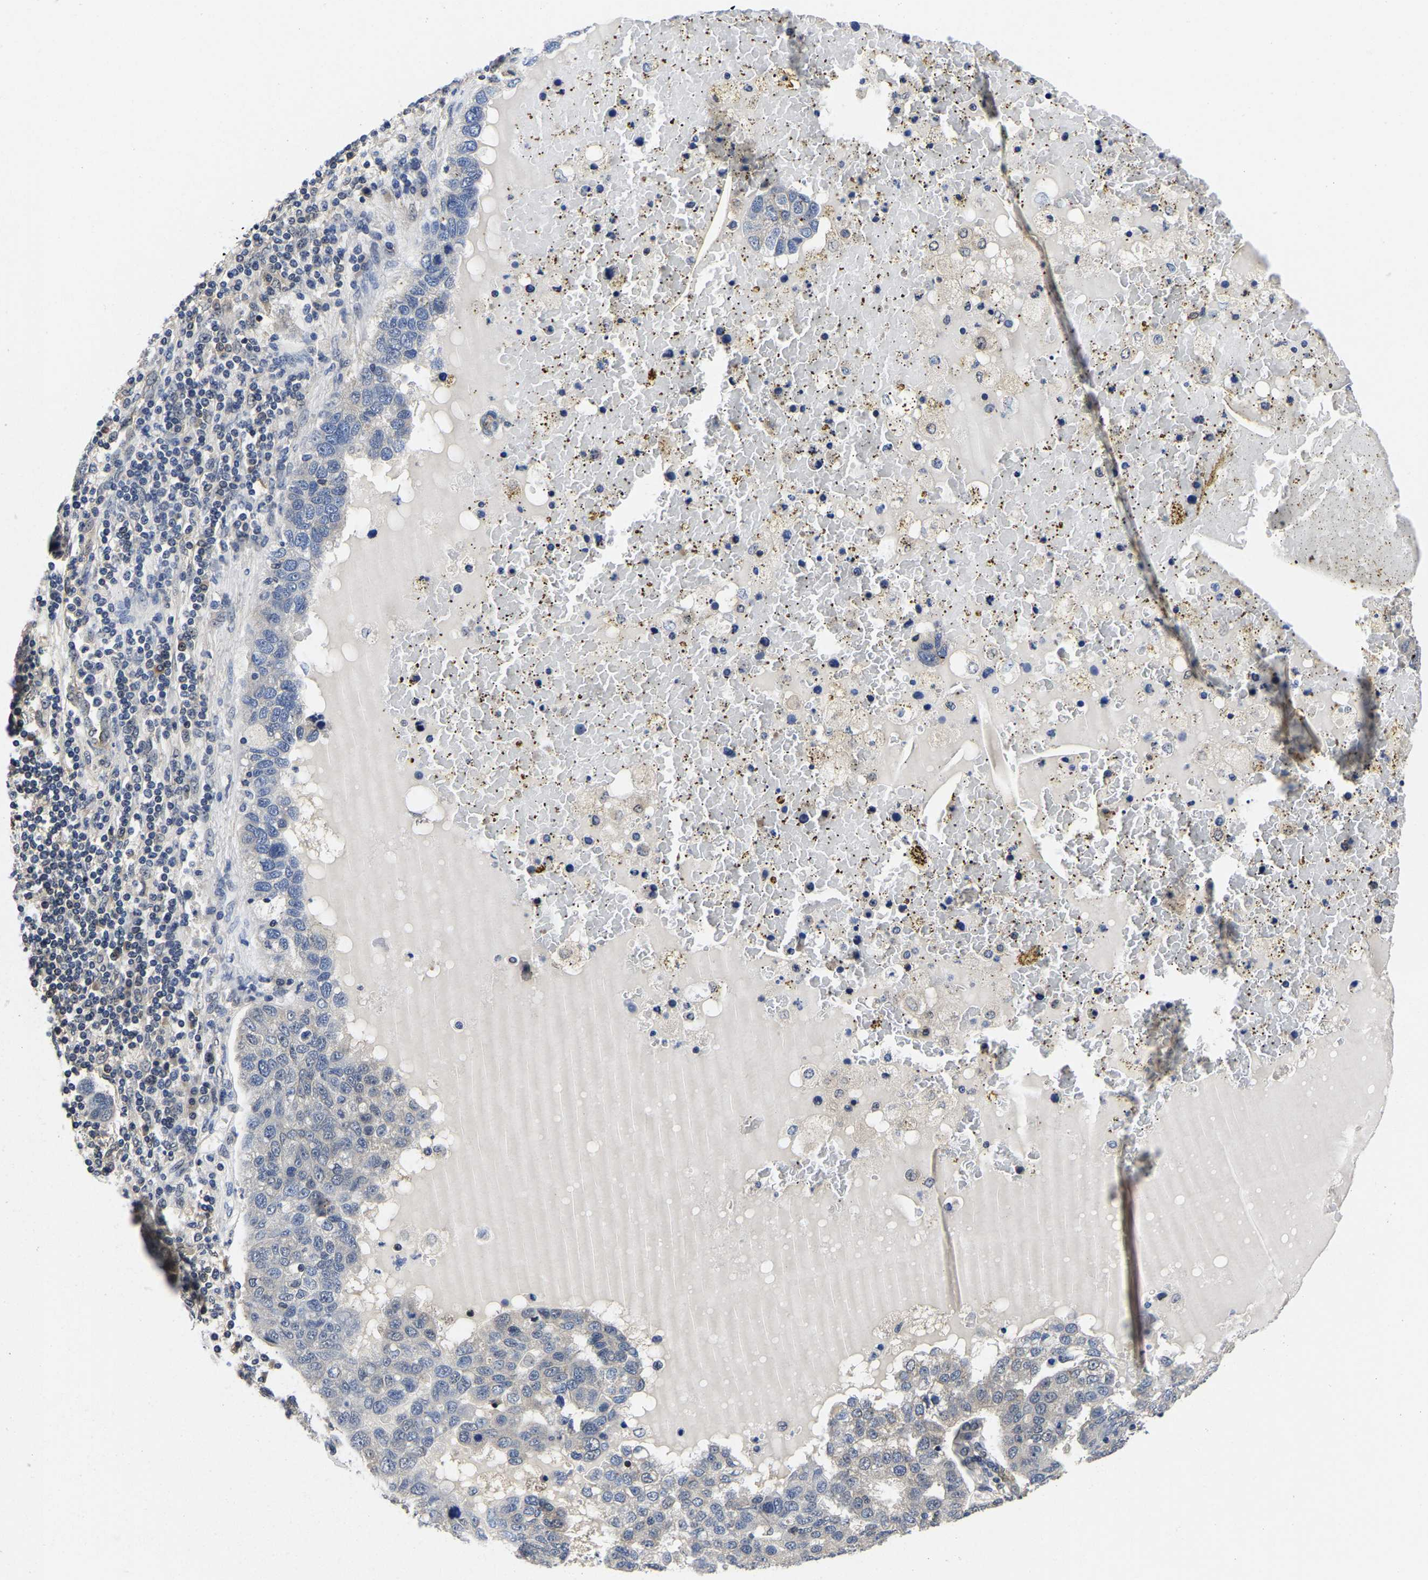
{"staining": {"intensity": "negative", "quantity": "none", "location": "none"}, "tissue": "pancreatic cancer", "cell_type": "Tumor cells", "image_type": "cancer", "snomed": [{"axis": "morphology", "description": "Adenocarcinoma, NOS"}, {"axis": "topography", "description": "Pancreas"}], "caption": "Adenocarcinoma (pancreatic) was stained to show a protein in brown. There is no significant staining in tumor cells.", "gene": "MCOLN2", "patient": {"sex": "female", "age": 61}}